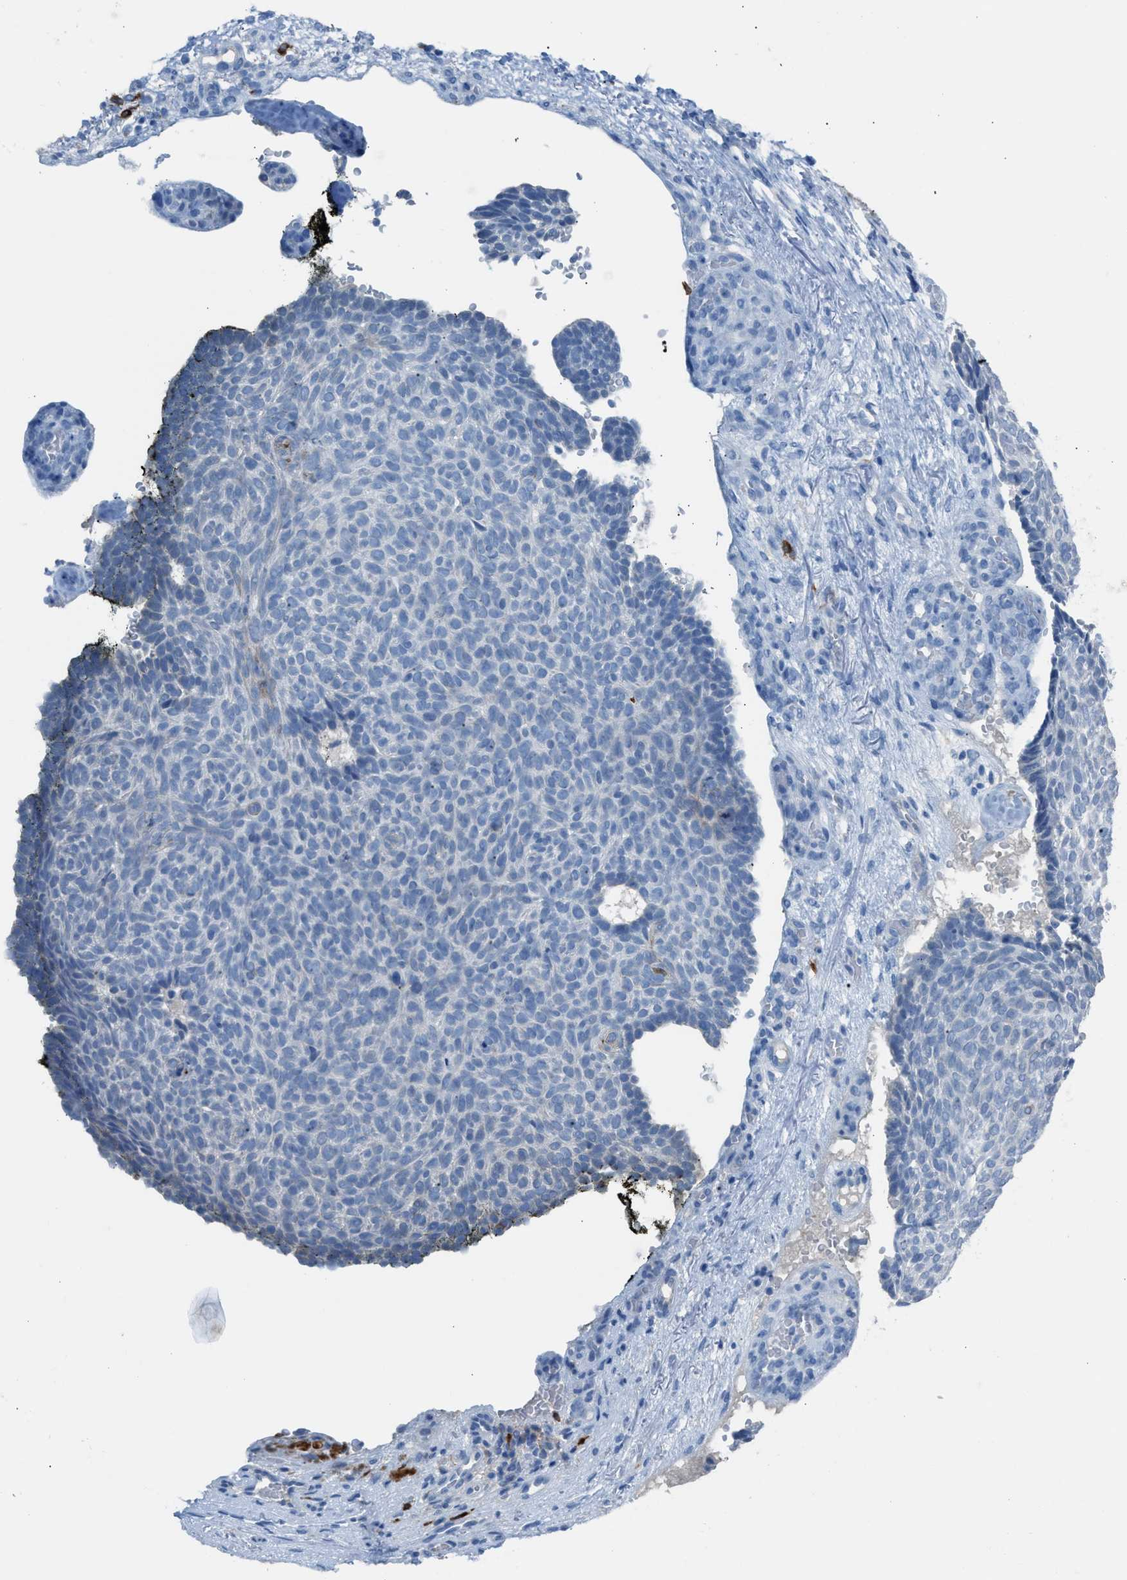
{"staining": {"intensity": "negative", "quantity": "none", "location": "none"}, "tissue": "skin cancer", "cell_type": "Tumor cells", "image_type": "cancer", "snomed": [{"axis": "morphology", "description": "Basal cell carcinoma"}, {"axis": "topography", "description": "Skin"}], "caption": "DAB immunohistochemical staining of skin cancer (basal cell carcinoma) exhibits no significant expression in tumor cells.", "gene": "CLEC10A", "patient": {"sex": "male", "age": 61}}